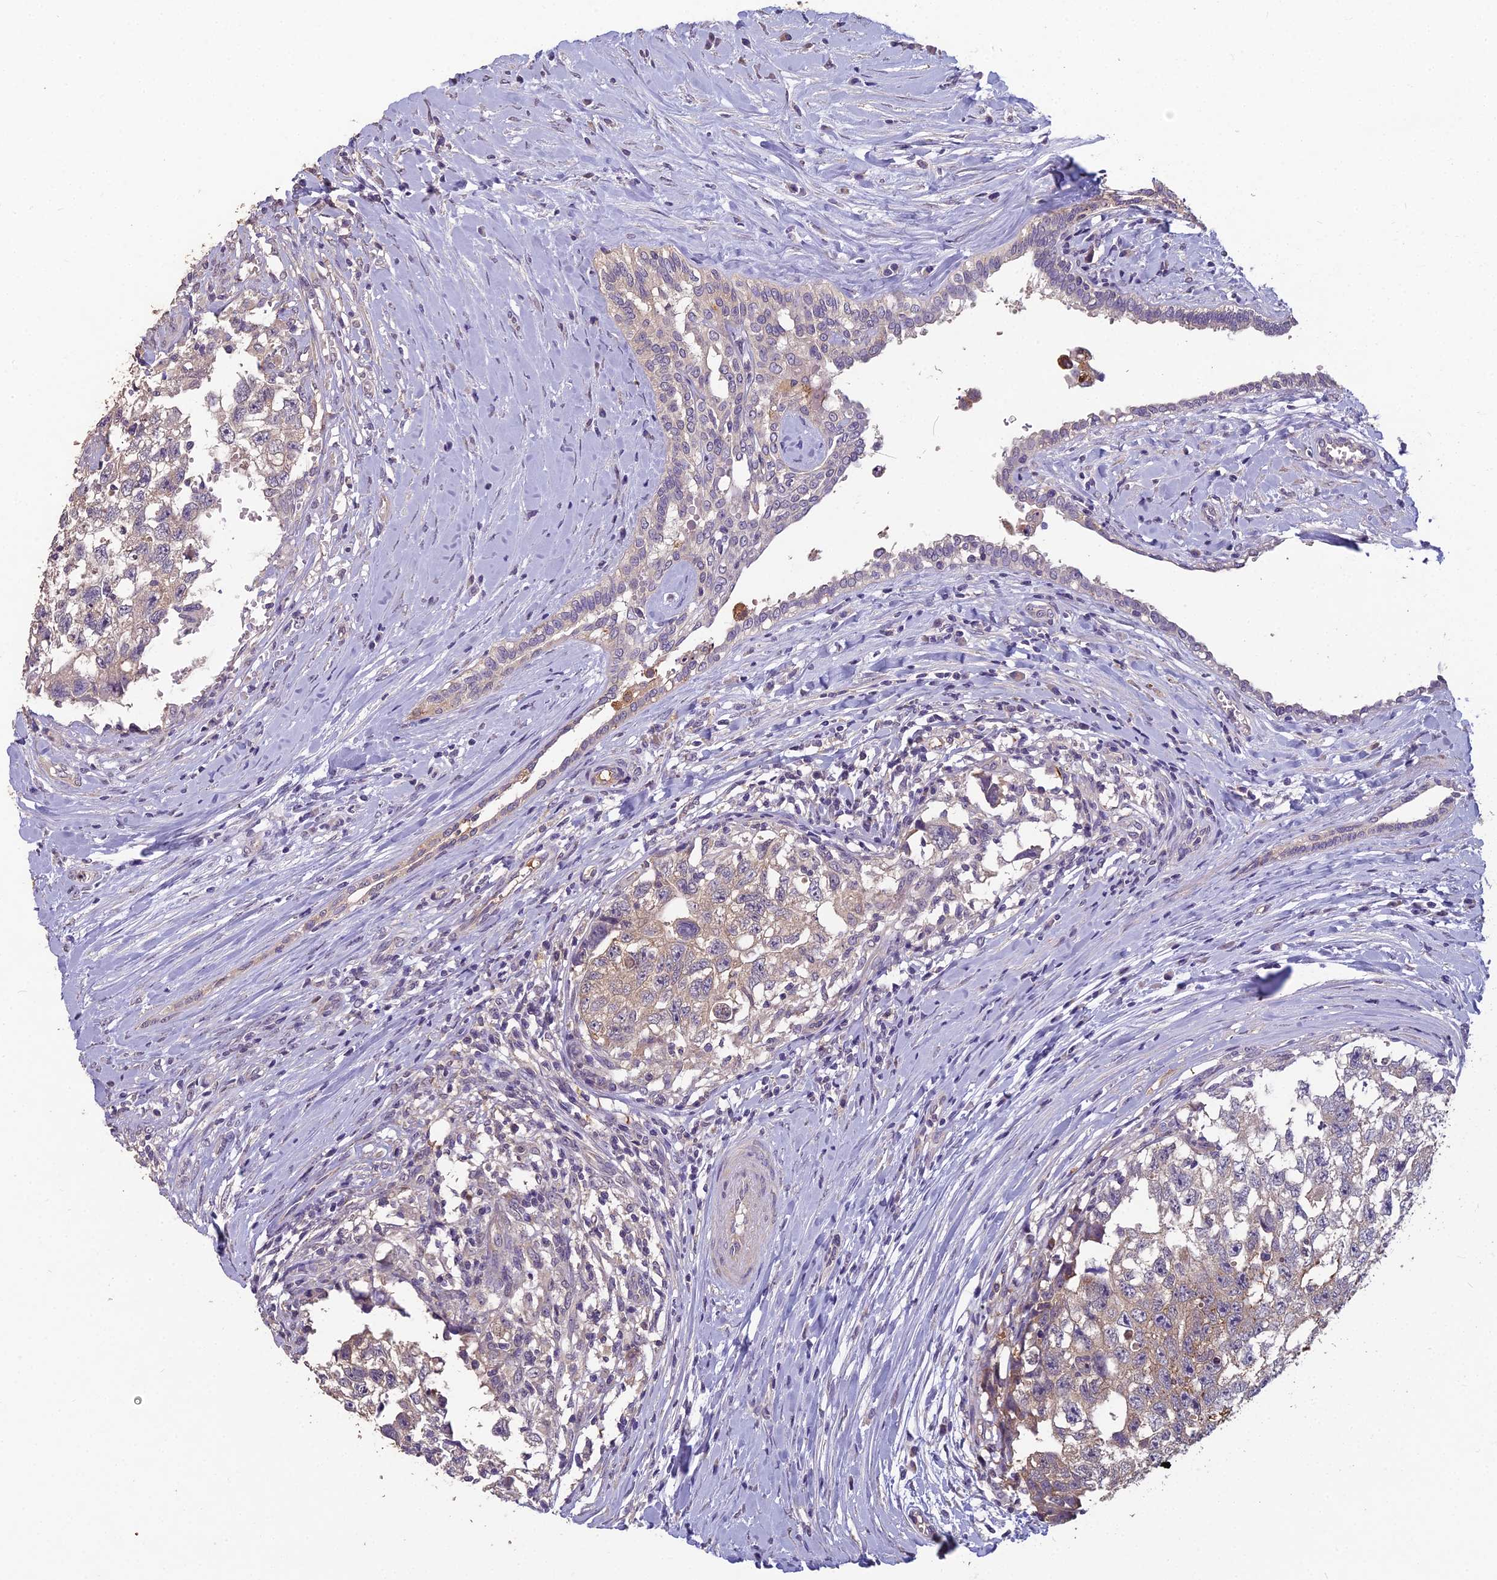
{"staining": {"intensity": "weak", "quantity": "<25%", "location": "cytoplasmic/membranous"}, "tissue": "testis cancer", "cell_type": "Tumor cells", "image_type": "cancer", "snomed": [{"axis": "morphology", "description": "Seminoma, NOS"}, {"axis": "morphology", "description": "Carcinoma, Embryonal, NOS"}, {"axis": "topography", "description": "Testis"}], "caption": "A high-resolution histopathology image shows IHC staining of seminoma (testis), which displays no significant expression in tumor cells.", "gene": "CEACAM16", "patient": {"sex": "male", "age": 29}}